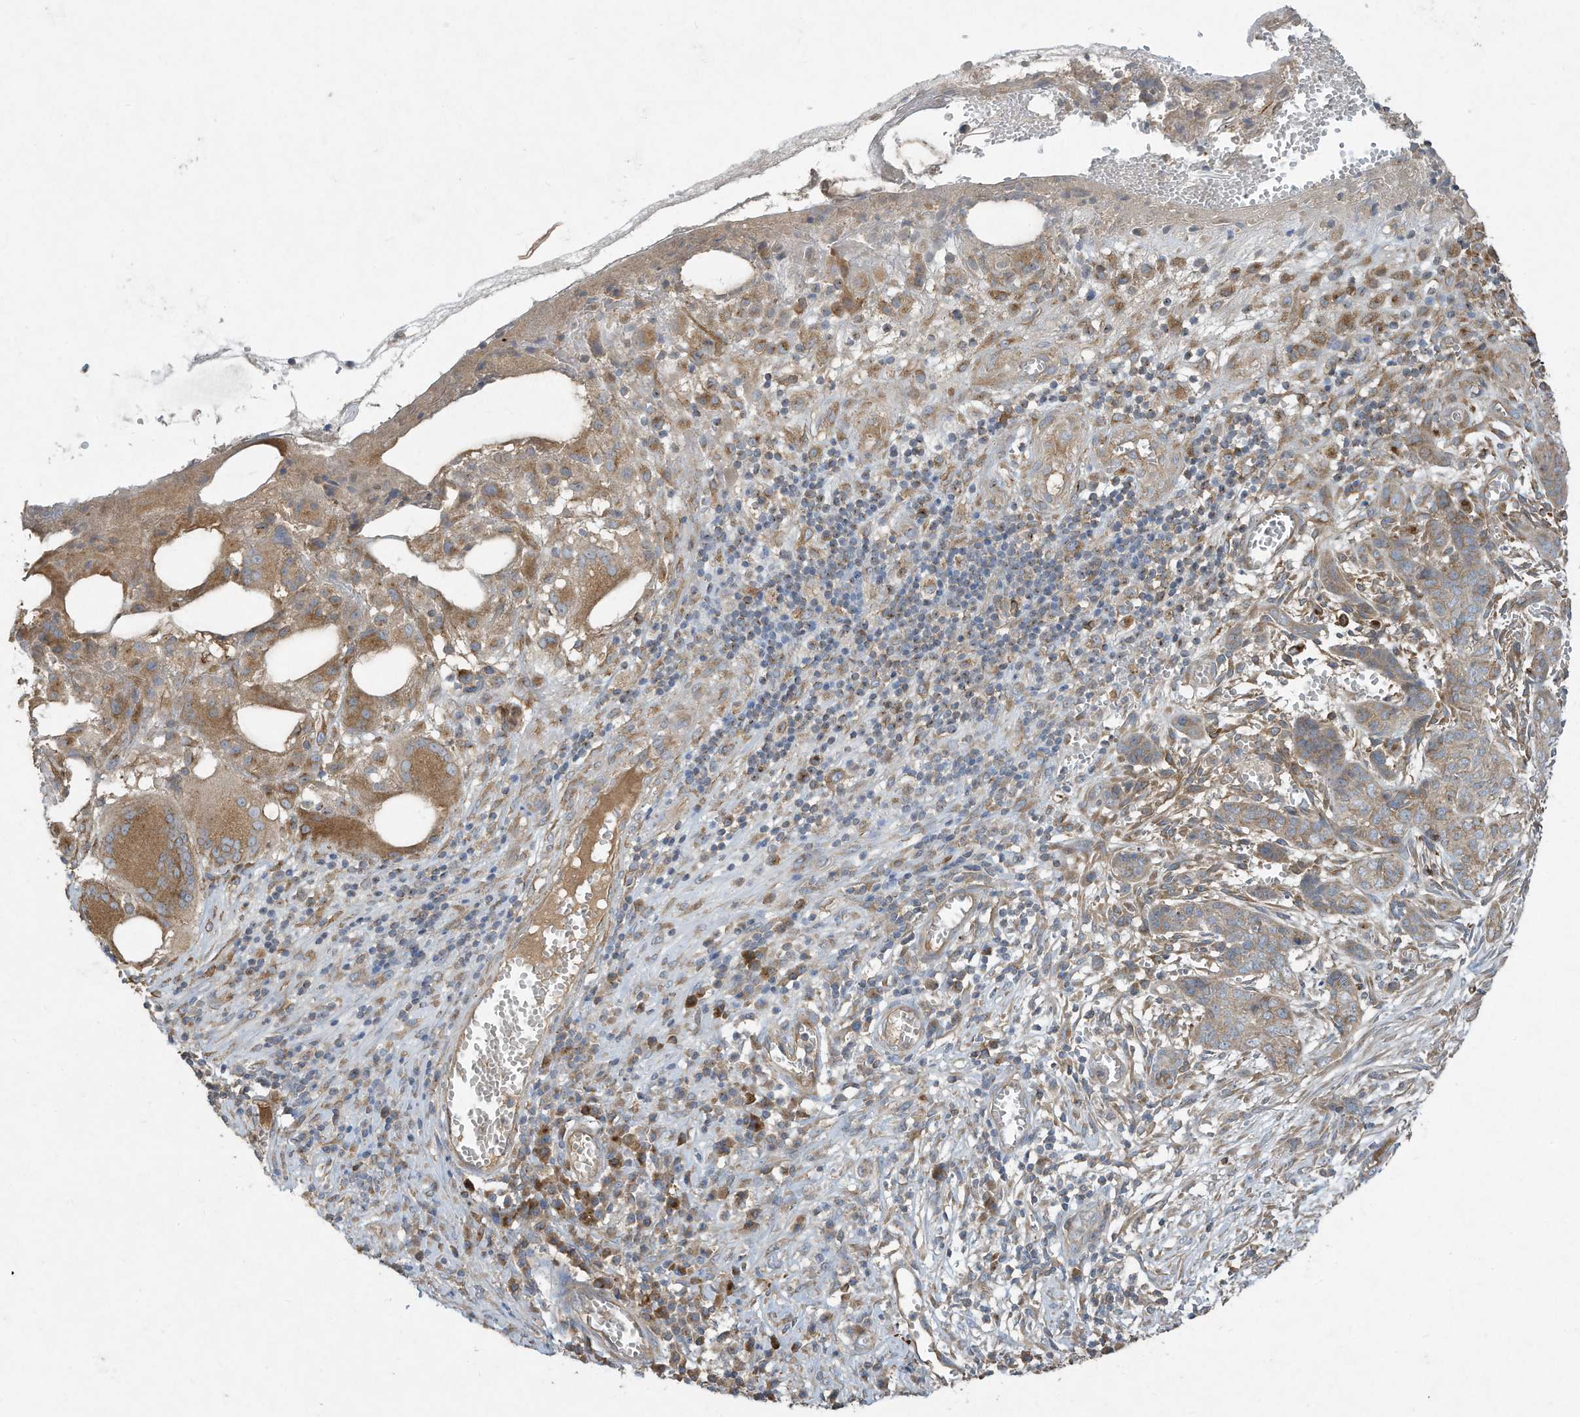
{"staining": {"intensity": "weak", "quantity": ">75%", "location": "cytoplasmic/membranous"}, "tissue": "skin cancer", "cell_type": "Tumor cells", "image_type": "cancer", "snomed": [{"axis": "morphology", "description": "Basal cell carcinoma"}, {"axis": "topography", "description": "Skin"}], "caption": "Immunohistochemistry (IHC) photomicrograph of neoplastic tissue: skin cancer stained using IHC reveals low levels of weak protein expression localized specifically in the cytoplasmic/membranous of tumor cells, appearing as a cytoplasmic/membranous brown color.", "gene": "SYNJ2", "patient": {"sex": "female", "age": 64}}